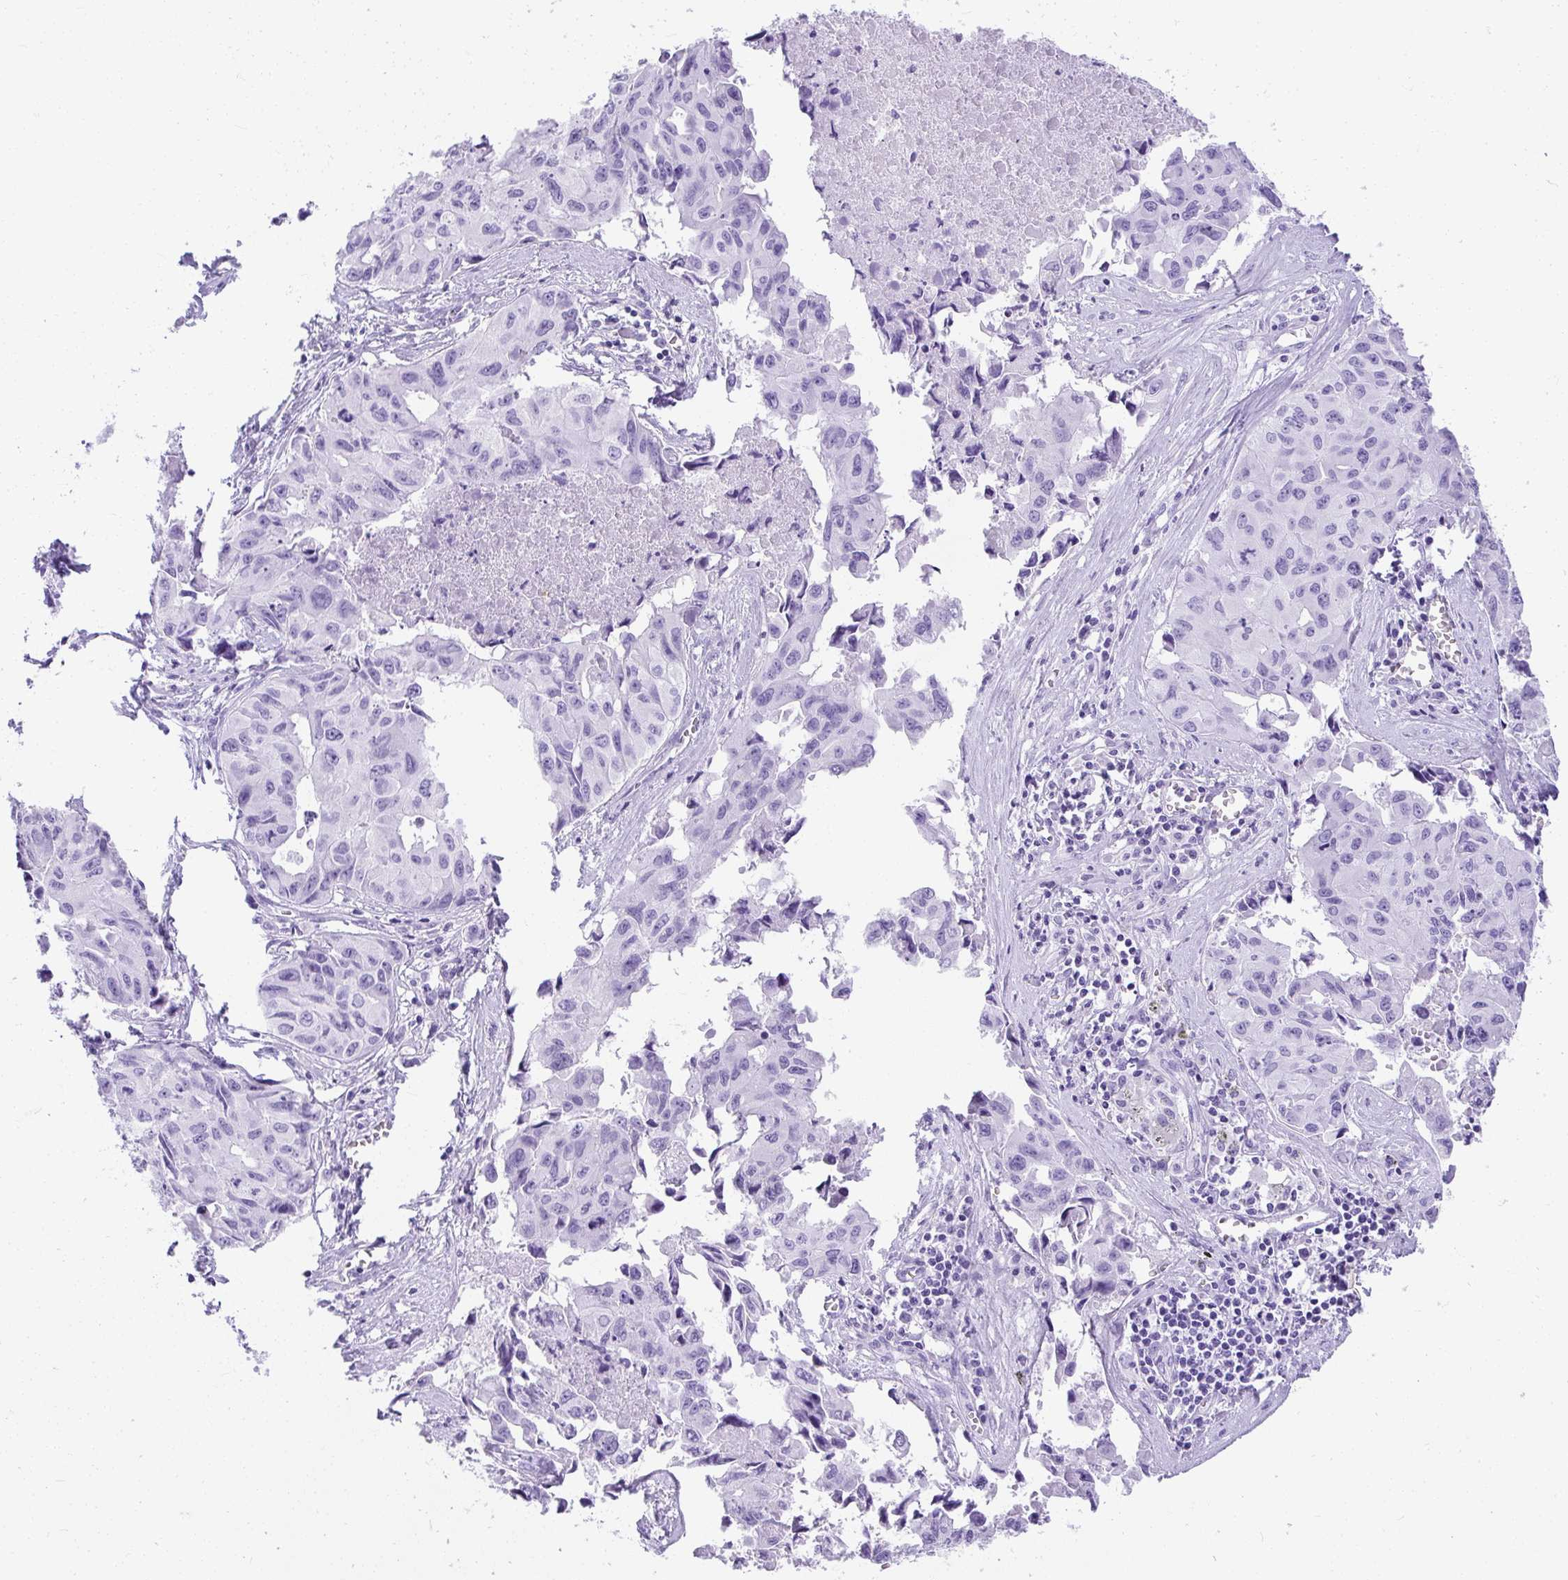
{"staining": {"intensity": "negative", "quantity": "none", "location": "none"}, "tissue": "lung cancer", "cell_type": "Tumor cells", "image_type": "cancer", "snomed": [{"axis": "morphology", "description": "Adenocarcinoma, NOS"}, {"axis": "topography", "description": "Lymph node"}, {"axis": "topography", "description": "Lung"}], "caption": "Immunohistochemistry of human adenocarcinoma (lung) displays no staining in tumor cells. (DAB IHC visualized using brightfield microscopy, high magnification).", "gene": "AVIL", "patient": {"sex": "male", "age": 64}}